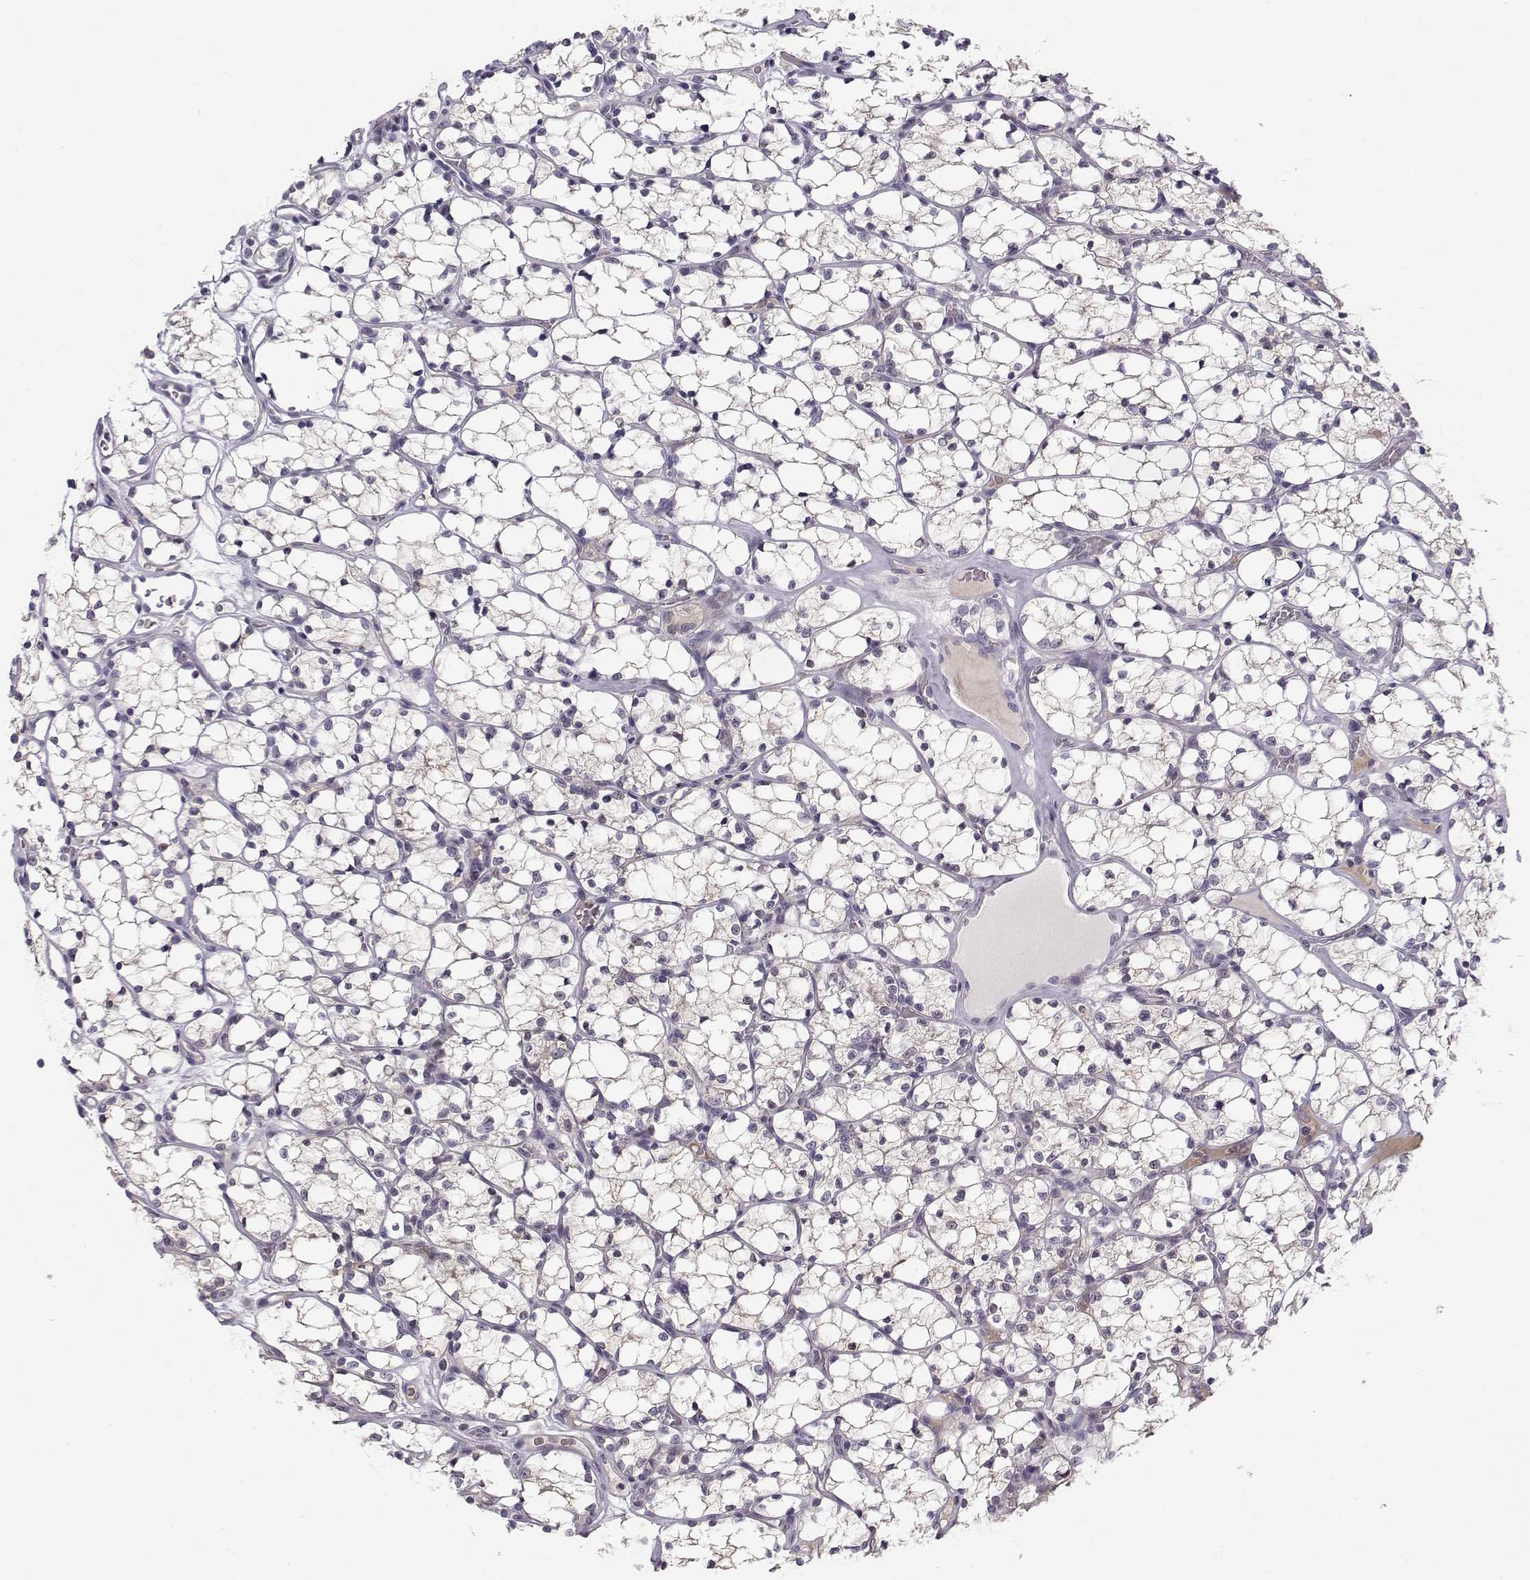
{"staining": {"intensity": "strong", "quantity": "25%-75%", "location": "cytoplasmic/membranous,nuclear"}, "tissue": "renal cancer", "cell_type": "Tumor cells", "image_type": "cancer", "snomed": [{"axis": "morphology", "description": "Adenocarcinoma, NOS"}, {"axis": "topography", "description": "Kidney"}], "caption": "The micrograph exhibits staining of adenocarcinoma (renal), revealing strong cytoplasmic/membranous and nuclear protein staining (brown color) within tumor cells.", "gene": "ACSL6", "patient": {"sex": "female", "age": 69}}